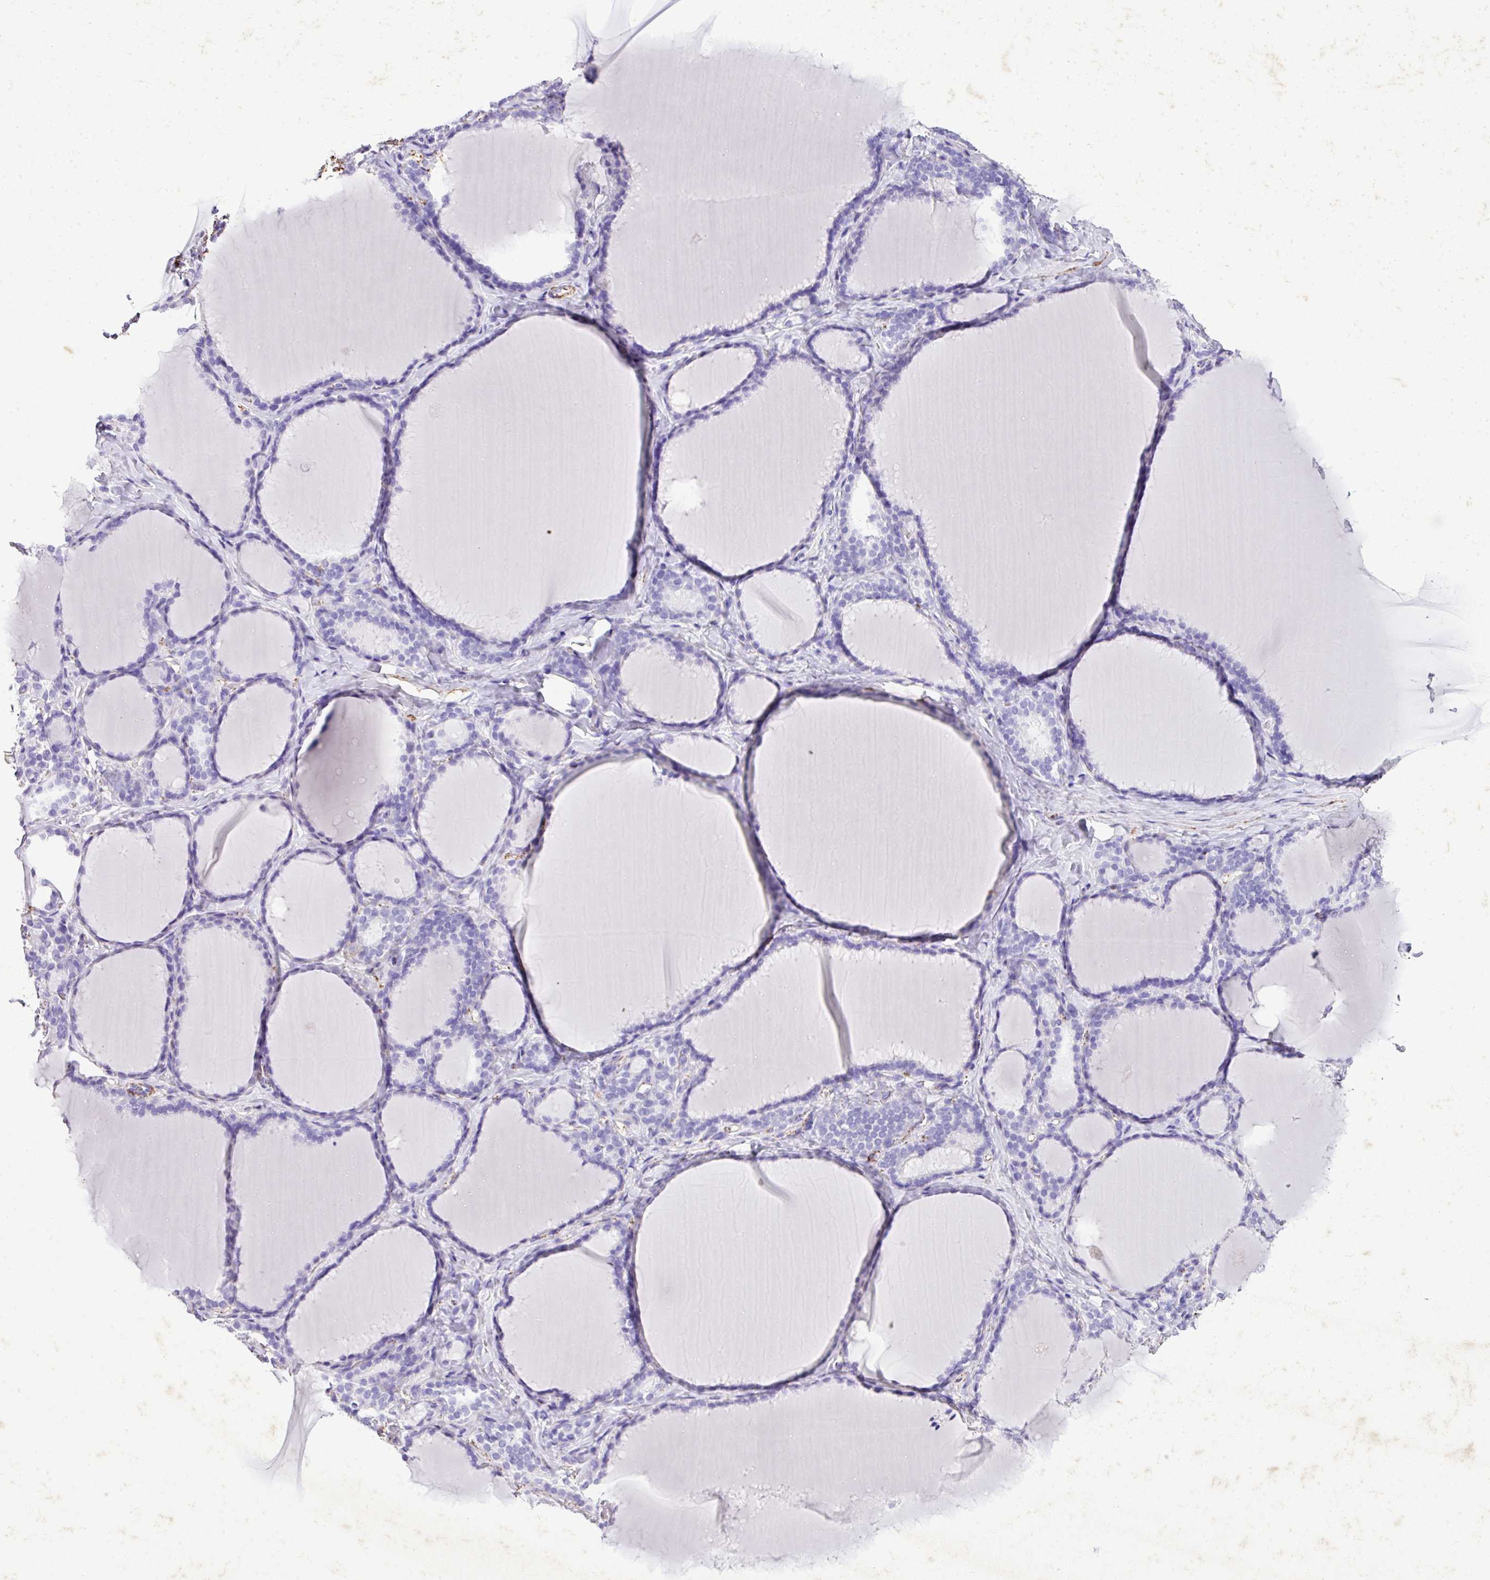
{"staining": {"intensity": "negative", "quantity": "none", "location": "none"}, "tissue": "thyroid gland", "cell_type": "Glandular cells", "image_type": "normal", "snomed": [{"axis": "morphology", "description": "Normal tissue, NOS"}, {"axis": "topography", "description": "Thyroid gland"}], "caption": "This is an immunohistochemistry micrograph of normal thyroid gland. There is no positivity in glandular cells.", "gene": "KCNJ11", "patient": {"sex": "female", "age": 31}}